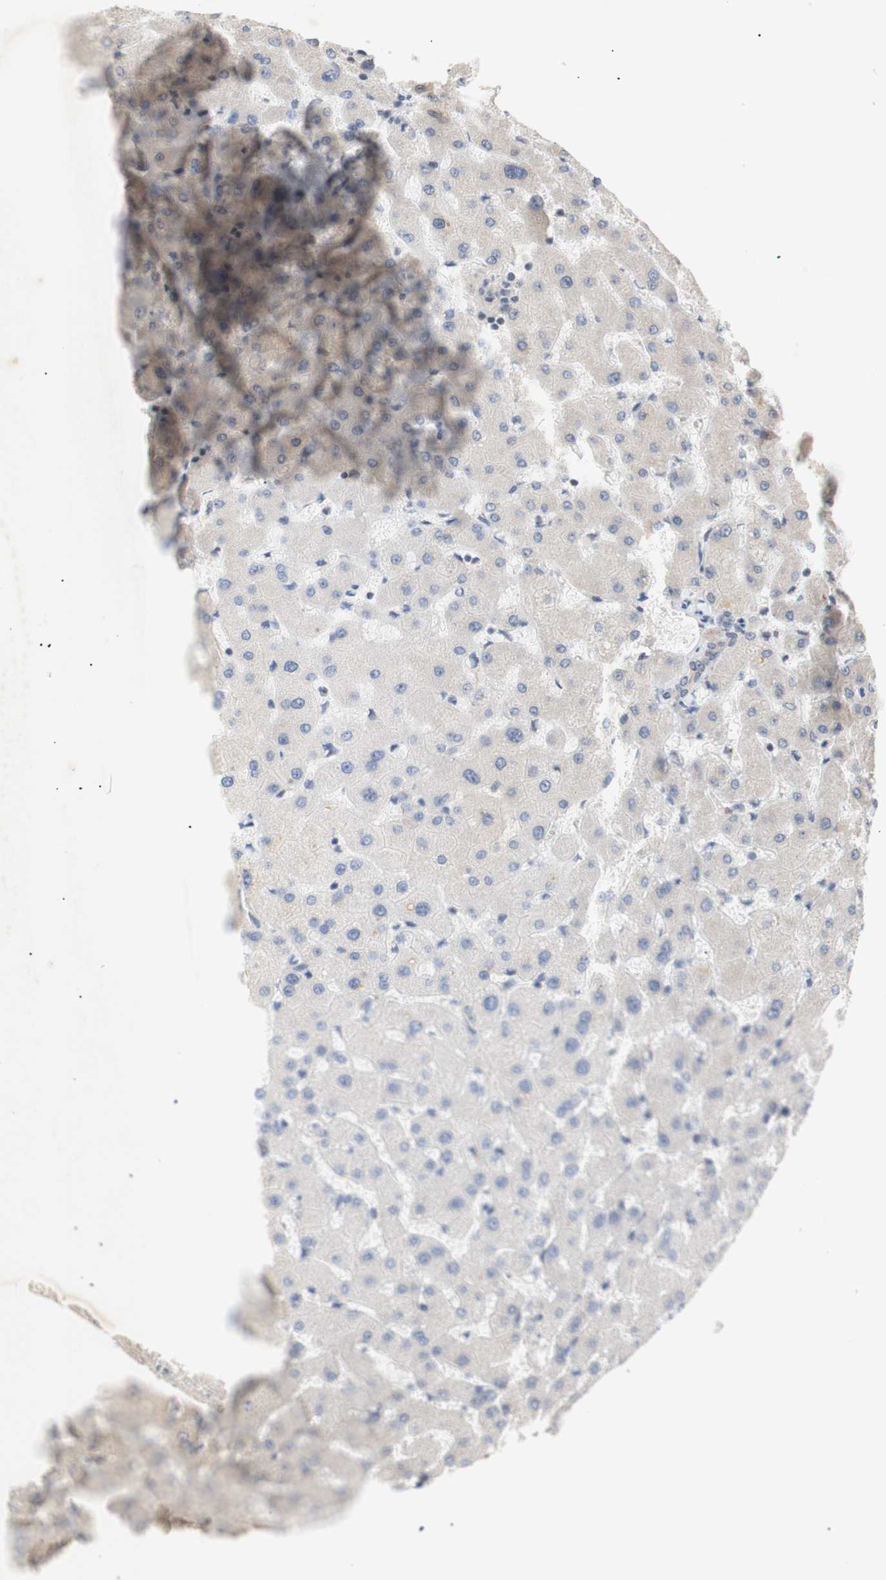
{"staining": {"intensity": "weak", "quantity": ">75%", "location": "cytoplasmic/membranous"}, "tissue": "liver", "cell_type": "Cholangiocytes", "image_type": "normal", "snomed": [{"axis": "morphology", "description": "Normal tissue, NOS"}, {"axis": "topography", "description": "Liver"}], "caption": "Liver stained with immunohistochemistry demonstrates weak cytoplasmic/membranous positivity in about >75% of cholangiocytes.", "gene": "FOSB", "patient": {"sex": "female", "age": 63}}